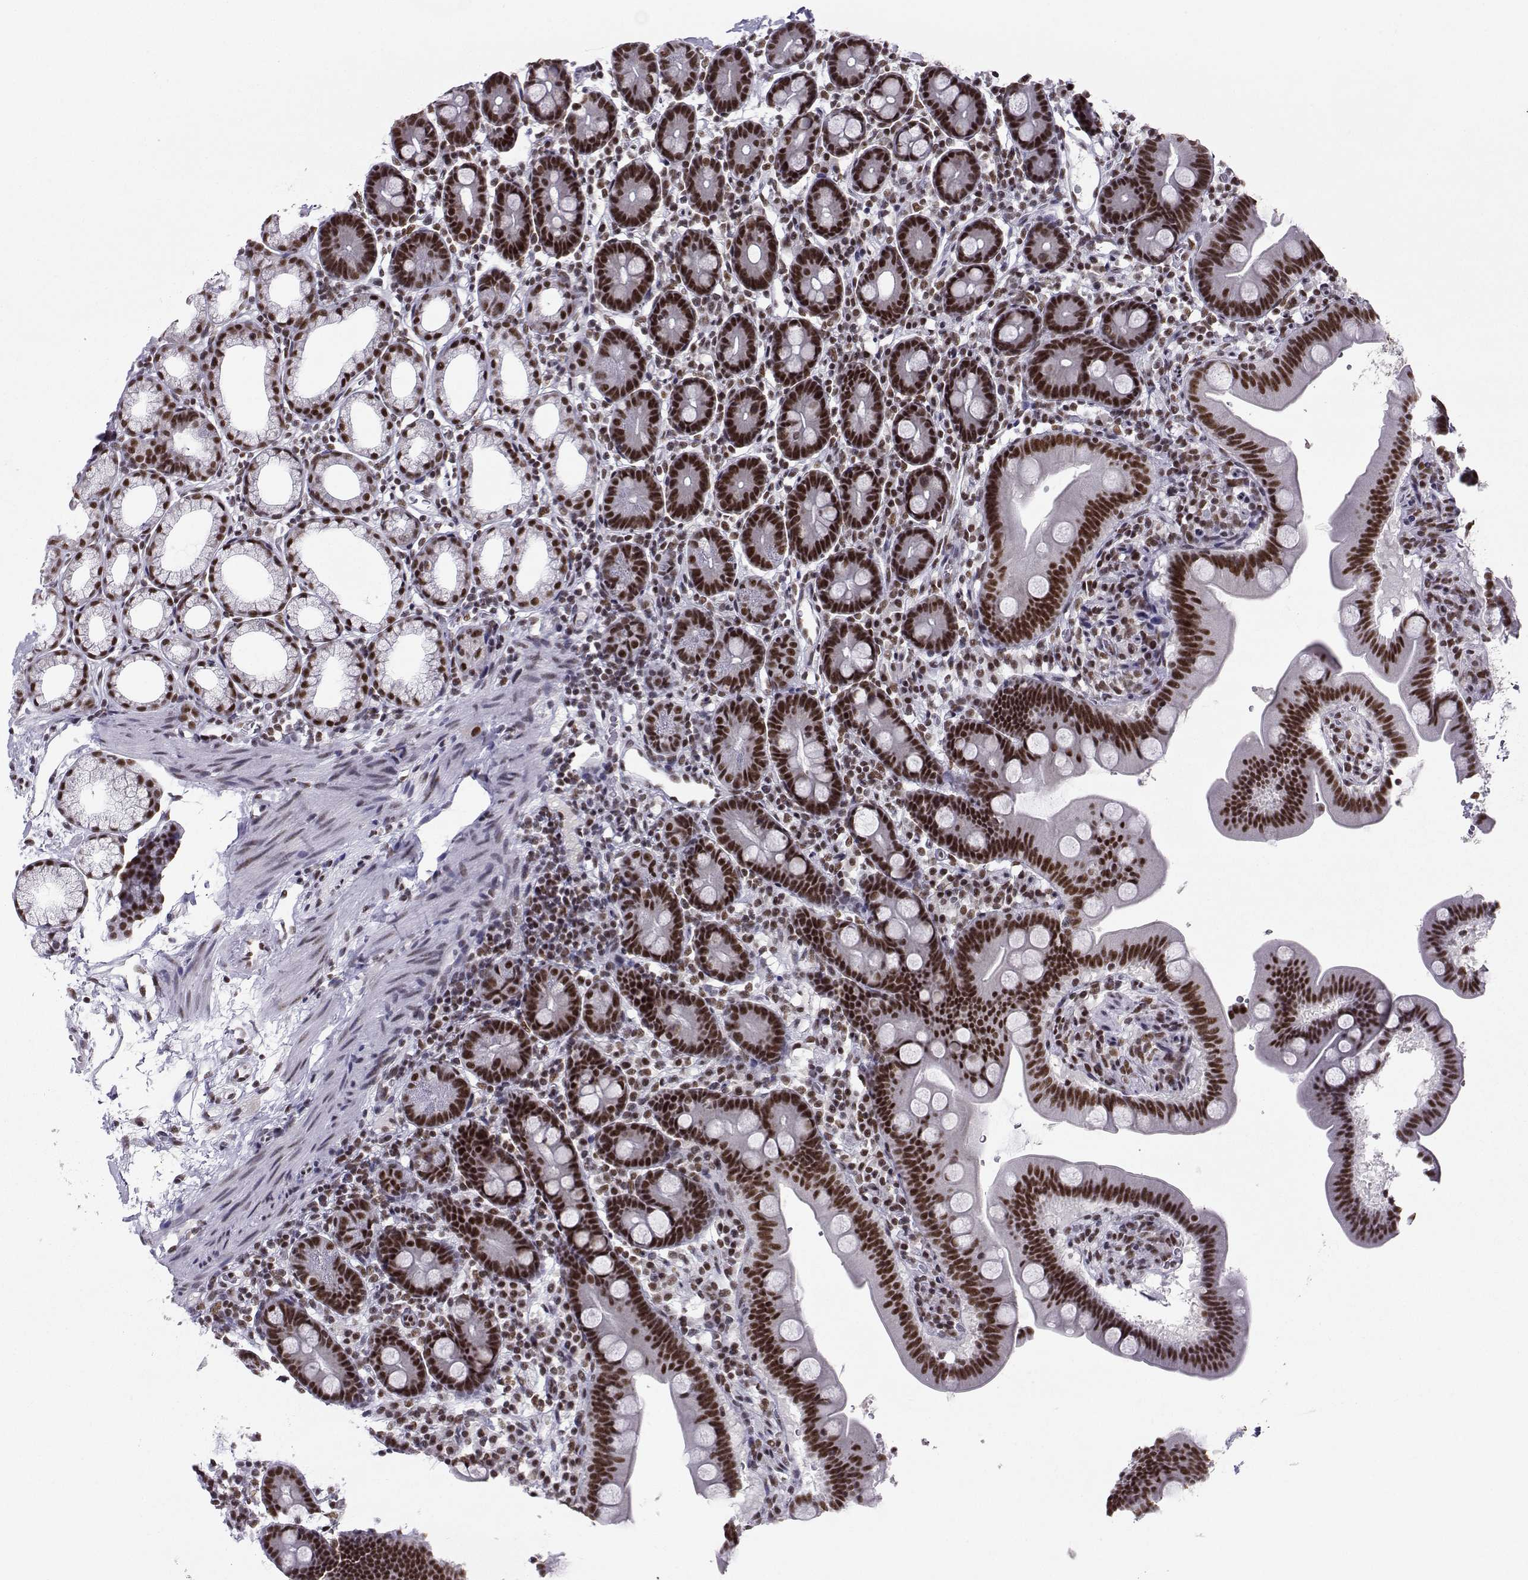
{"staining": {"intensity": "strong", "quantity": ">75%", "location": "nuclear"}, "tissue": "duodenum", "cell_type": "Glandular cells", "image_type": "normal", "snomed": [{"axis": "morphology", "description": "Normal tissue, NOS"}, {"axis": "topography", "description": "Duodenum"}], "caption": "Strong nuclear positivity is present in about >75% of glandular cells in normal duodenum. Nuclei are stained in blue.", "gene": "SNRPB2", "patient": {"sex": "male", "age": 59}}